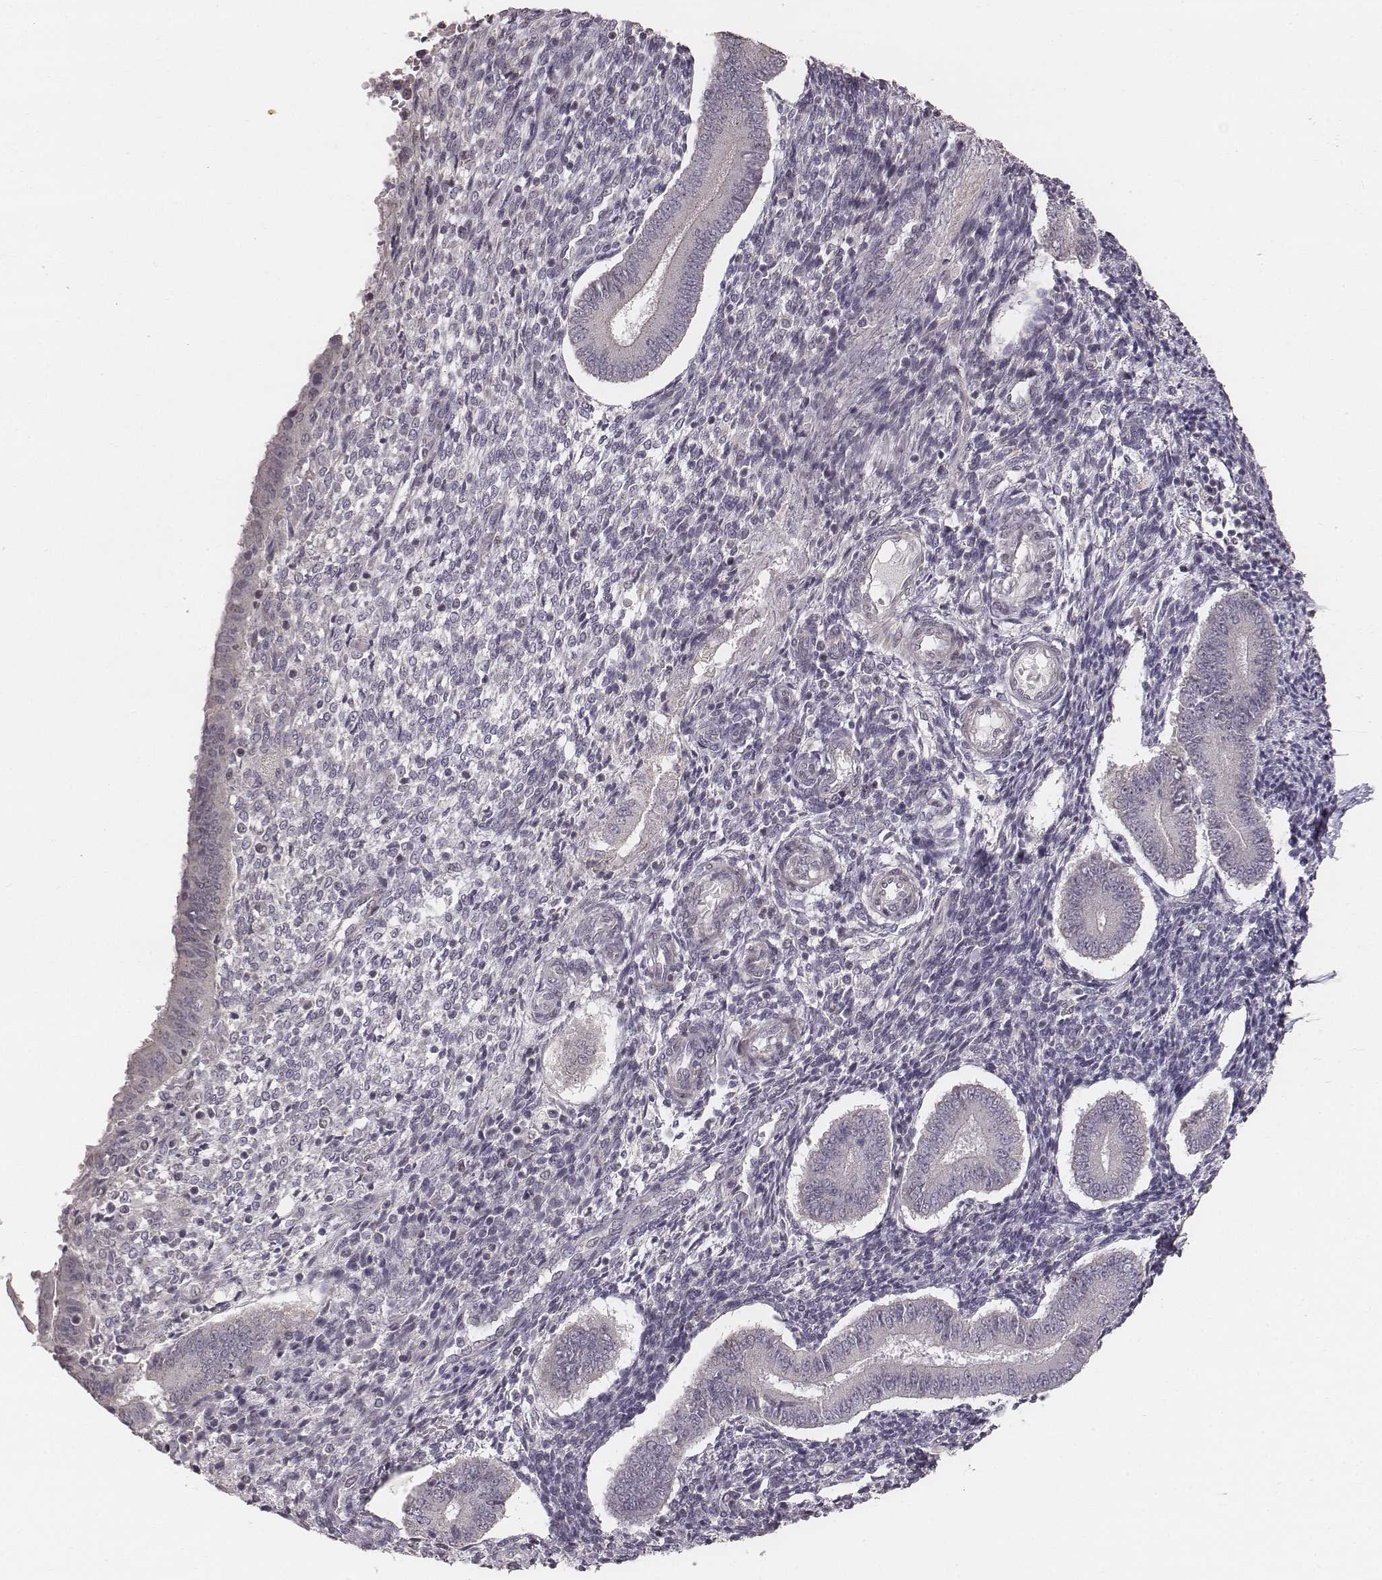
{"staining": {"intensity": "negative", "quantity": "none", "location": "none"}, "tissue": "endometrium", "cell_type": "Cells in endometrial stroma", "image_type": "normal", "snomed": [{"axis": "morphology", "description": "Normal tissue, NOS"}, {"axis": "topography", "description": "Endometrium"}], "caption": "Protein analysis of unremarkable endometrium reveals no significant expression in cells in endometrial stroma.", "gene": "SLC7A4", "patient": {"sex": "female", "age": 40}}